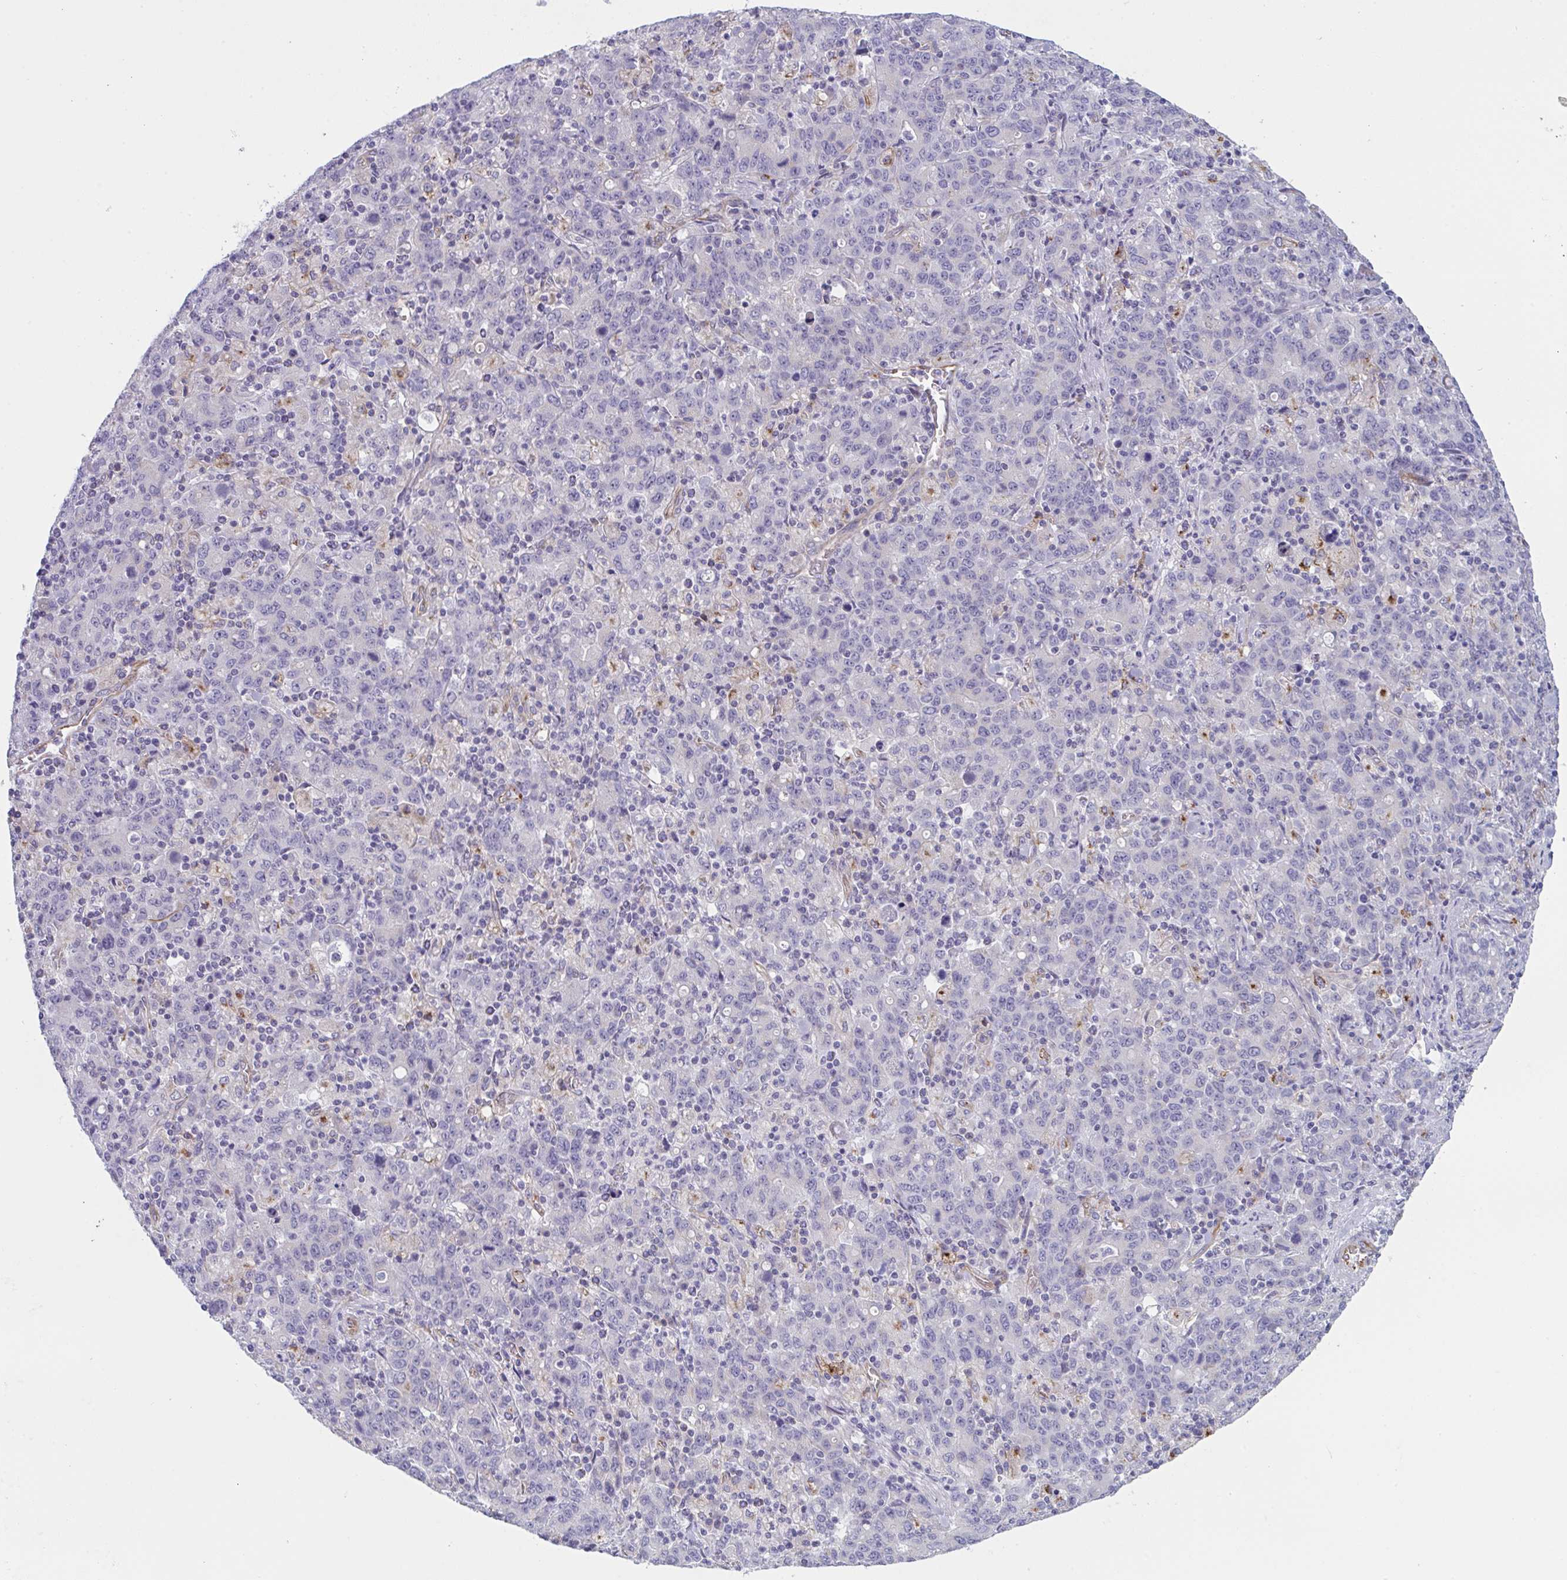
{"staining": {"intensity": "negative", "quantity": "none", "location": "none"}, "tissue": "stomach cancer", "cell_type": "Tumor cells", "image_type": "cancer", "snomed": [{"axis": "morphology", "description": "Adenocarcinoma, NOS"}, {"axis": "topography", "description": "Stomach, upper"}], "caption": "Immunohistochemistry image of neoplastic tissue: stomach adenocarcinoma stained with DAB (3,3'-diaminobenzidine) shows no significant protein positivity in tumor cells. Nuclei are stained in blue.", "gene": "DCBLD1", "patient": {"sex": "male", "age": 69}}